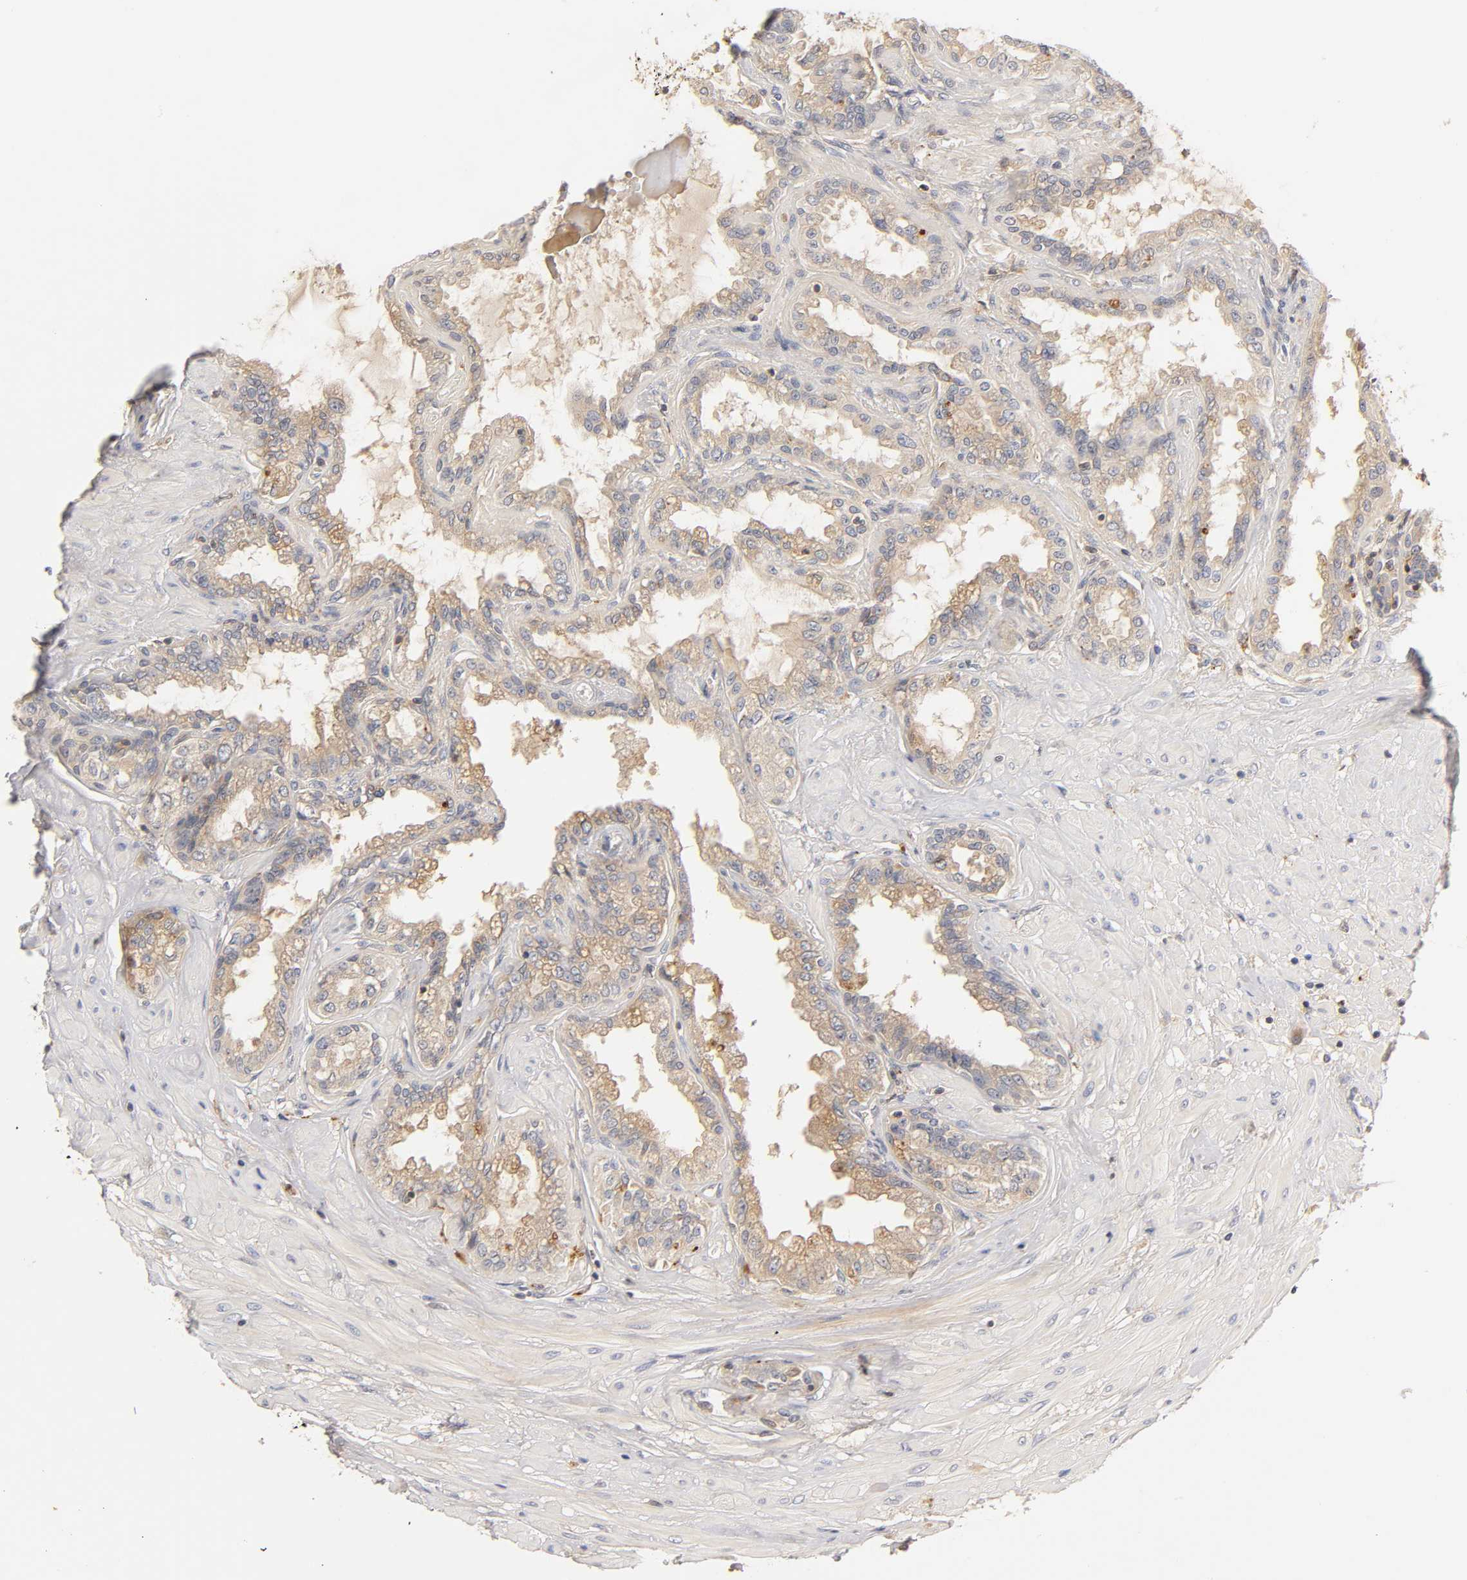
{"staining": {"intensity": "weak", "quantity": ">75%", "location": "cytoplasmic/membranous"}, "tissue": "seminal vesicle", "cell_type": "Glandular cells", "image_type": "normal", "snomed": [{"axis": "morphology", "description": "Normal tissue, NOS"}, {"axis": "morphology", "description": "Inflammation, NOS"}, {"axis": "topography", "description": "Urinary bladder"}, {"axis": "topography", "description": "Prostate"}, {"axis": "topography", "description": "Seminal veicle"}], "caption": "Brown immunohistochemical staining in normal seminal vesicle exhibits weak cytoplasmic/membranous staining in about >75% of glandular cells.", "gene": "RHOA", "patient": {"sex": "male", "age": 82}}